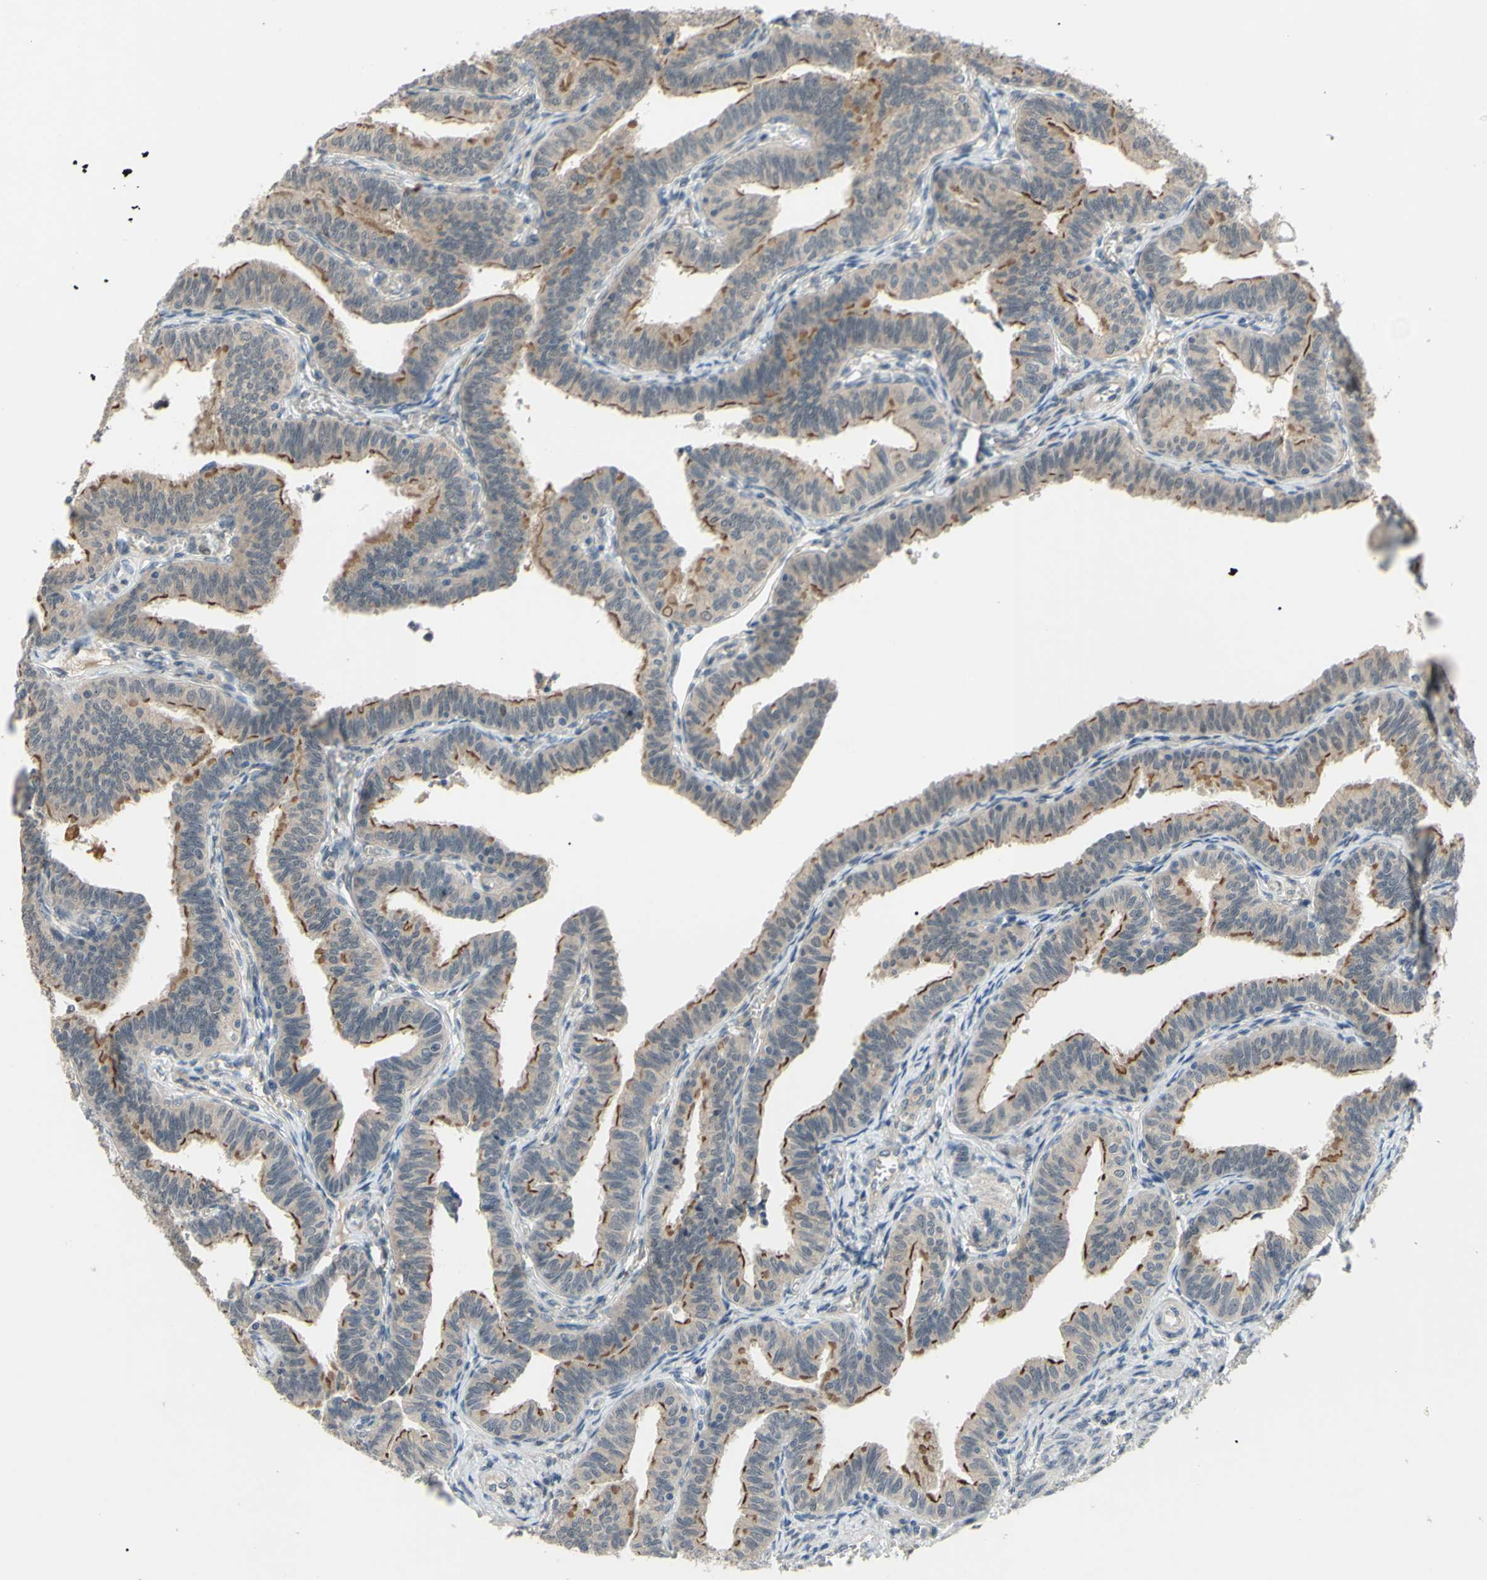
{"staining": {"intensity": "moderate", "quantity": "25%-75%", "location": "cytoplasmic/membranous"}, "tissue": "fallopian tube", "cell_type": "Glandular cells", "image_type": "normal", "snomed": [{"axis": "morphology", "description": "Normal tissue, NOS"}, {"axis": "topography", "description": "Fallopian tube"}], "caption": "An image showing moderate cytoplasmic/membranous positivity in approximately 25%-75% of glandular cells in unremarkable fallopian tube, as visualized by brown immunohistochemical staining.", "gene": "ALK", "patient": {"sex": "female", "age": 46}}